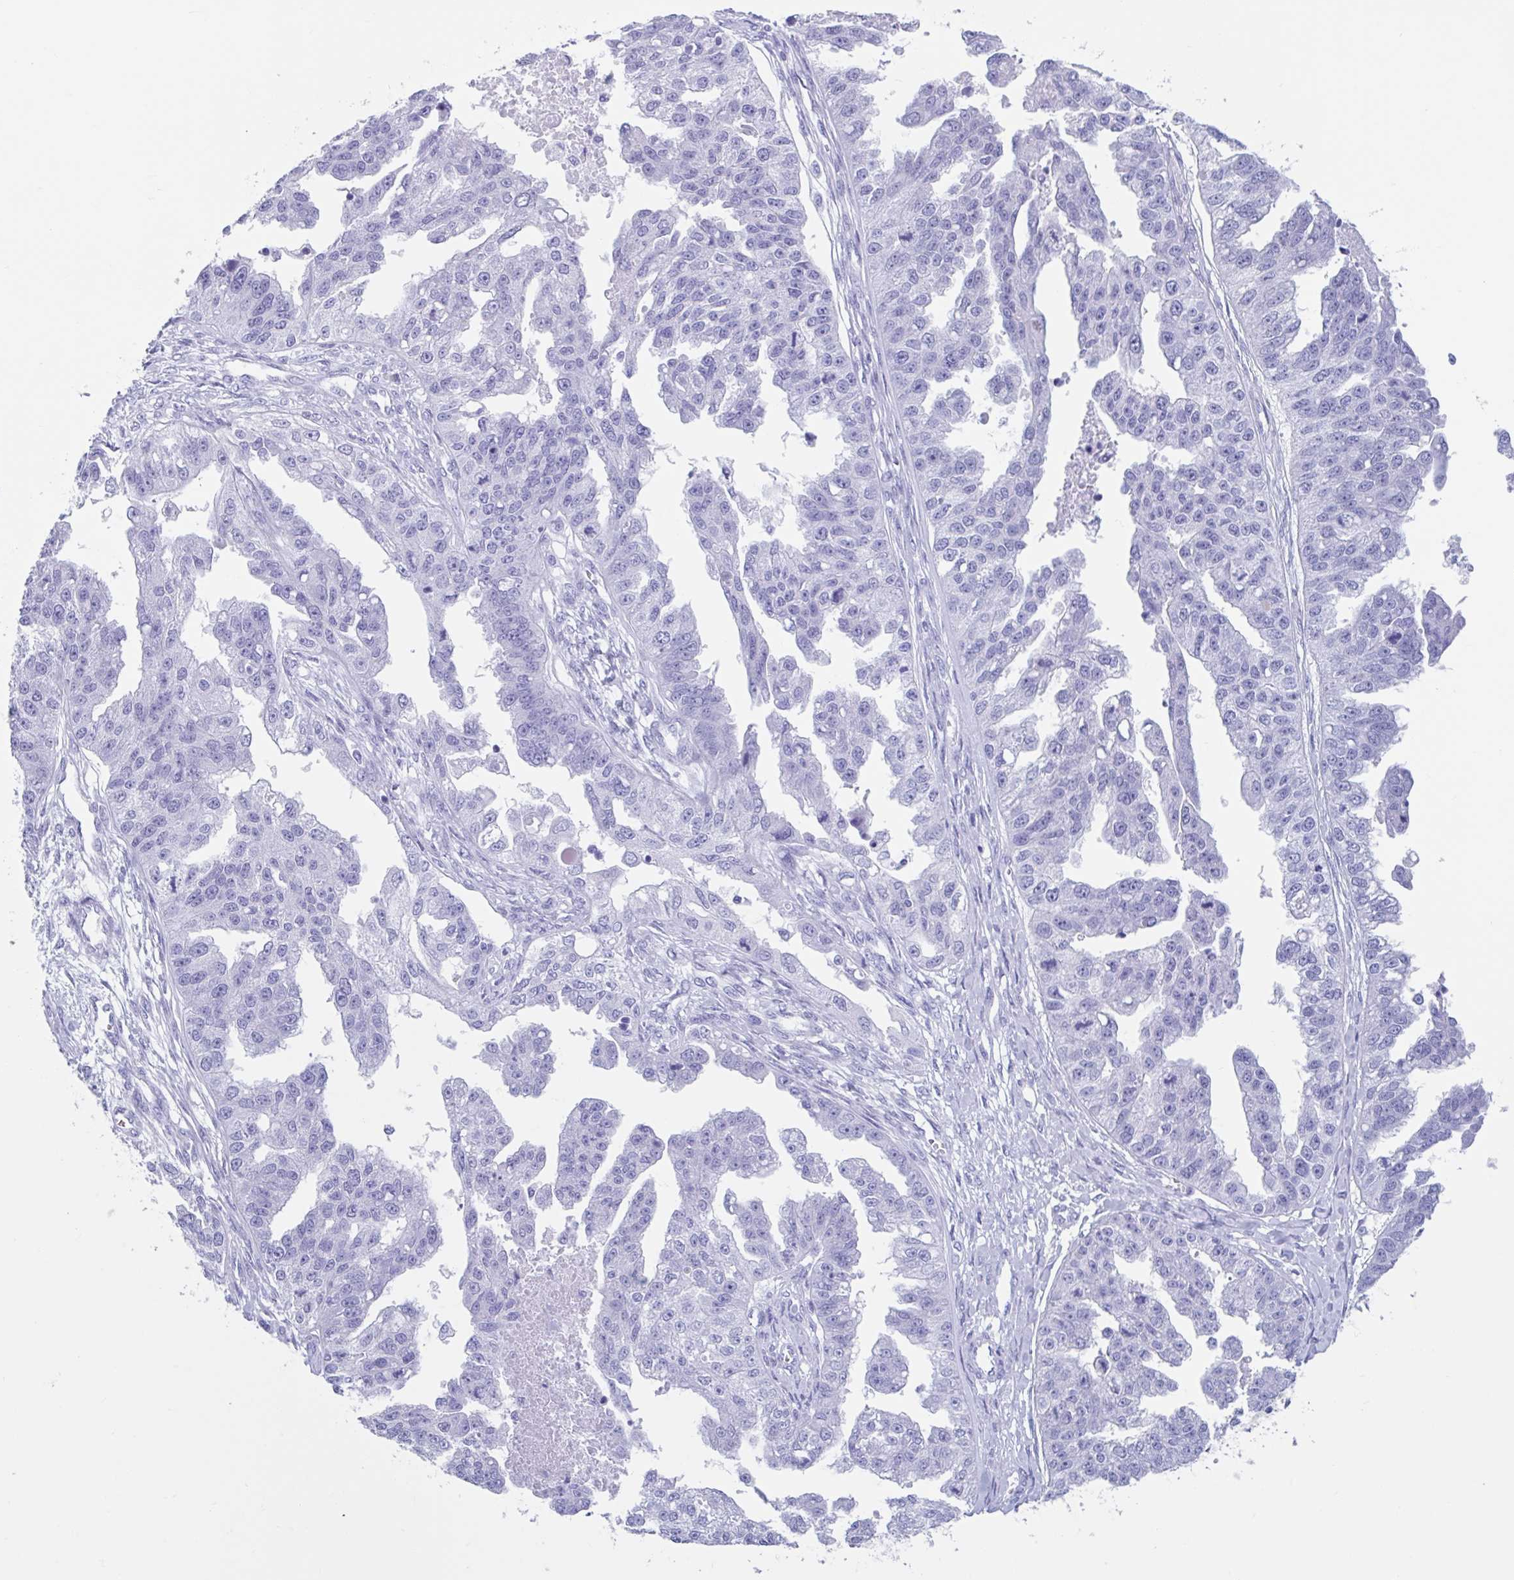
{"staining": {"intensity": "negative", "quantity": "none", "location": "none"}, "tissue": "ovarian cancer", "cell_type": "Tumor cells", "image_type": "cancer", "snomed": [{"axis": "morphology", "description": "Cystadenocarcinoma, serous, NOS"}, {"axis": "topography", "description": "Ovary"}], "caption": "Immunohistochemical staining of serous cystadenocarcinoma (ovarian) displays no significant expression in tumor cells.", "gene": "CPTP", "patient": {"sex": "female", "age": 58}}